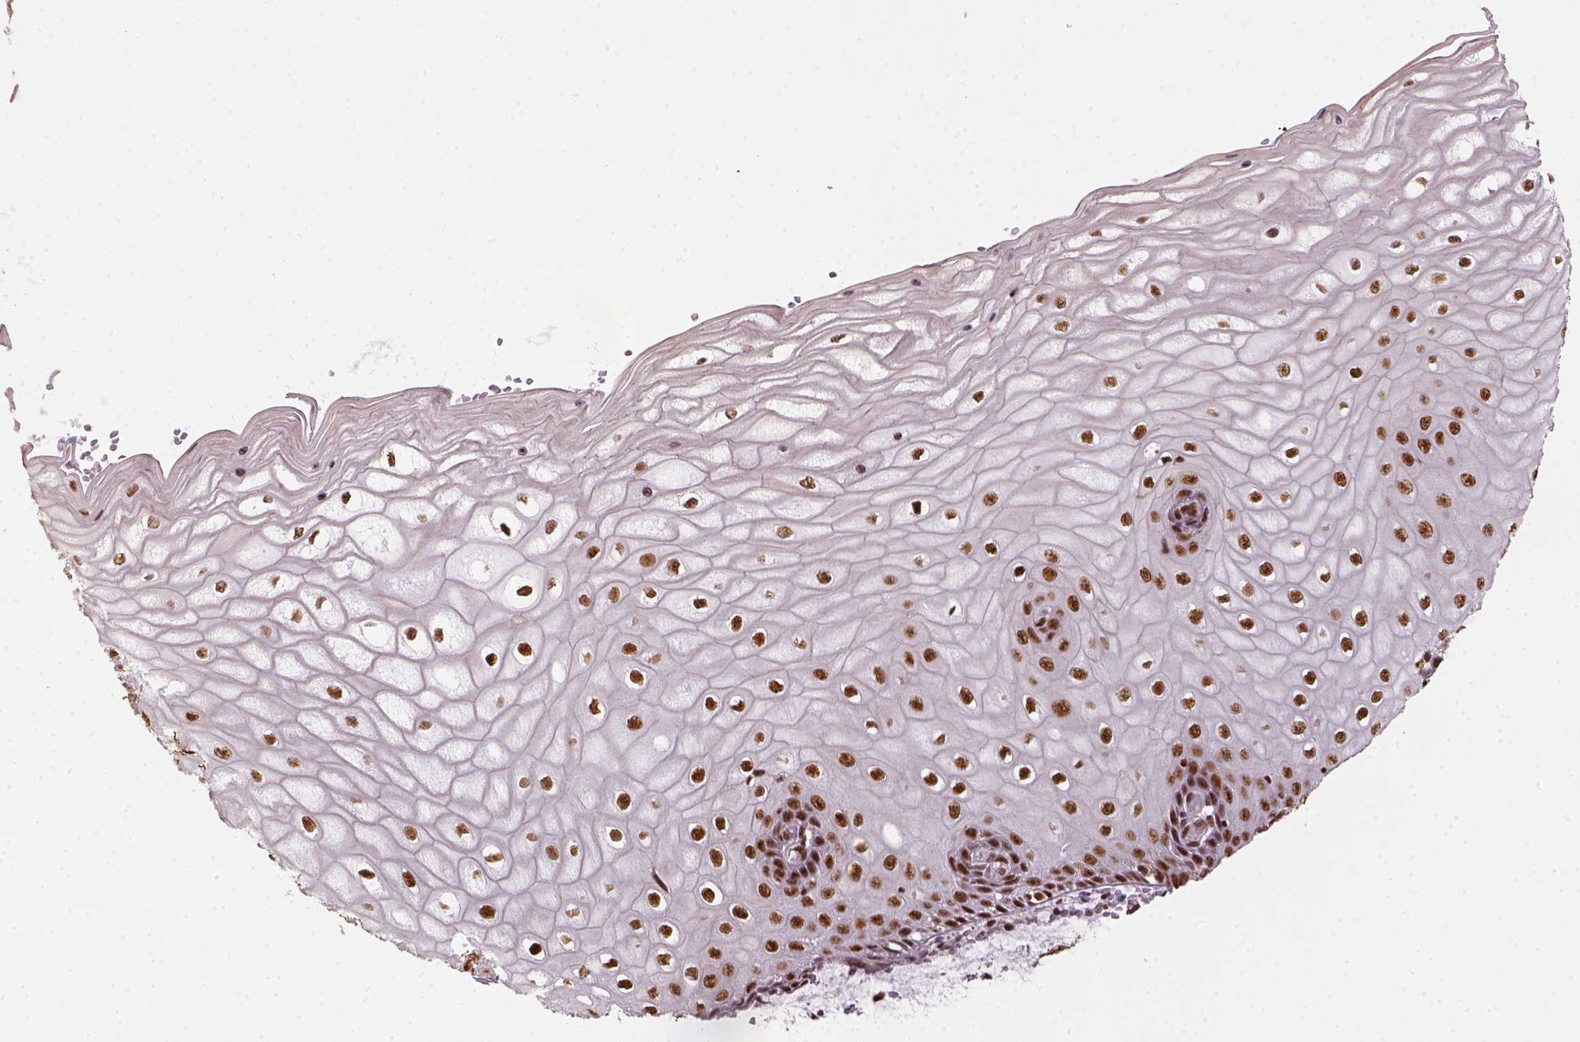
{"staining": {"intensity": "strong", "quantity": ">75%", "location": "nuclear"}, "tissue": "cervix", "cell_type": "Glandular cells", "image_type": "normal", "snomed": [{"axis": "morphology", "description": "Normal tissue, NOS"}, {"axis": "topography", "description": "Cervix"}], "caption": "Immunohistochemical staining of normal human cervix exhibits strong nuclear protein positivity in about >75% of glandular cells. (DAB IHC with brightfield microscopy, high magnification).", "gene": "CCAR1", "patient": {"sex": "female", "age": 37}}